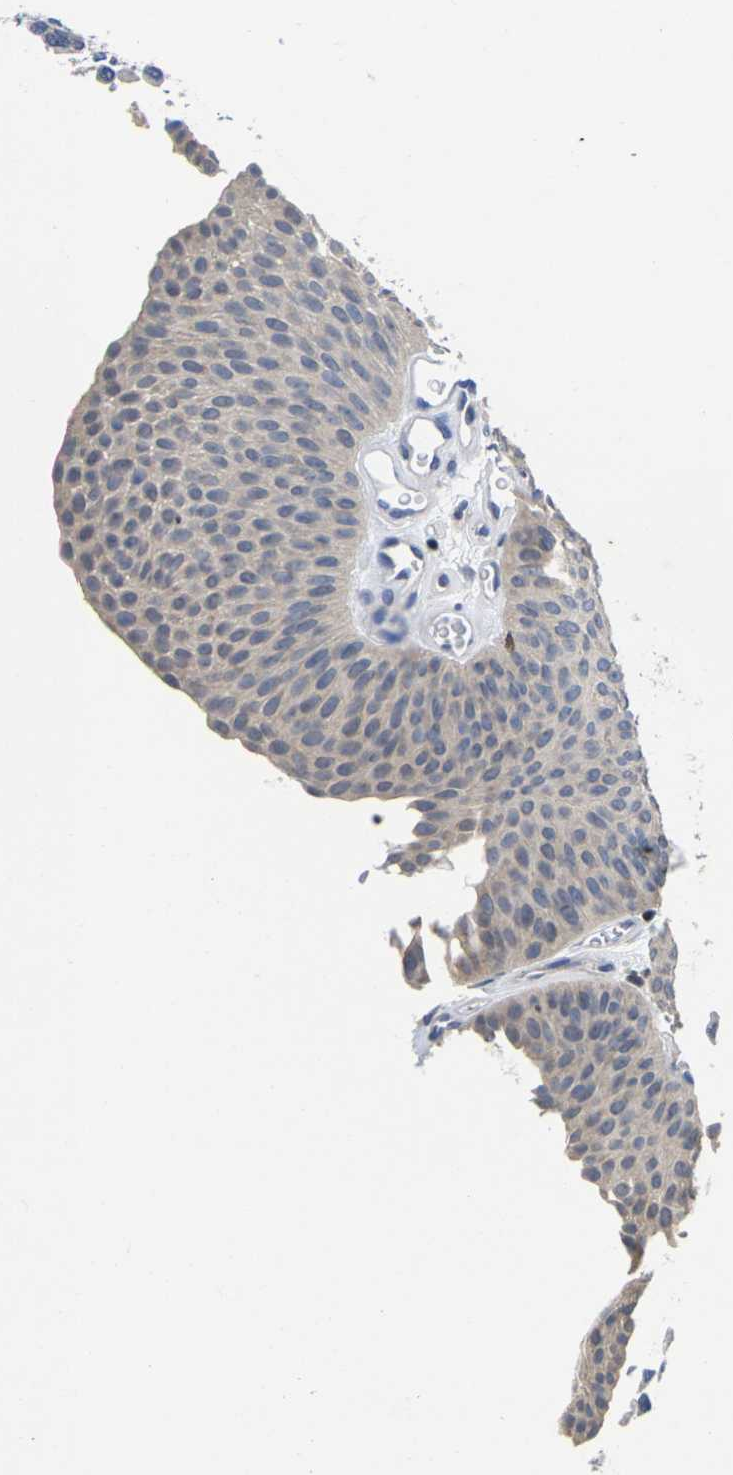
{"staining": {"intensity": "weak", "quantity": "<25%", "location": "cytoplasmic/membranous"}, "tissue": "urothelial cancer", "cell_type": "Tumor cells", "image_type": "cancer", "snomed": [{"axis": "morphology", "description": "Urothelial carcinoma, Low grade"}, {"axis": "topography", "description": "Urinary bladder"}], "caption": "Urothelial cancer stained for a protein using immunohistochemistry (IHC) shows no staining tumor cells.", "gene": "IKZF1", "patient": {"sex": "female", "age": 60}}